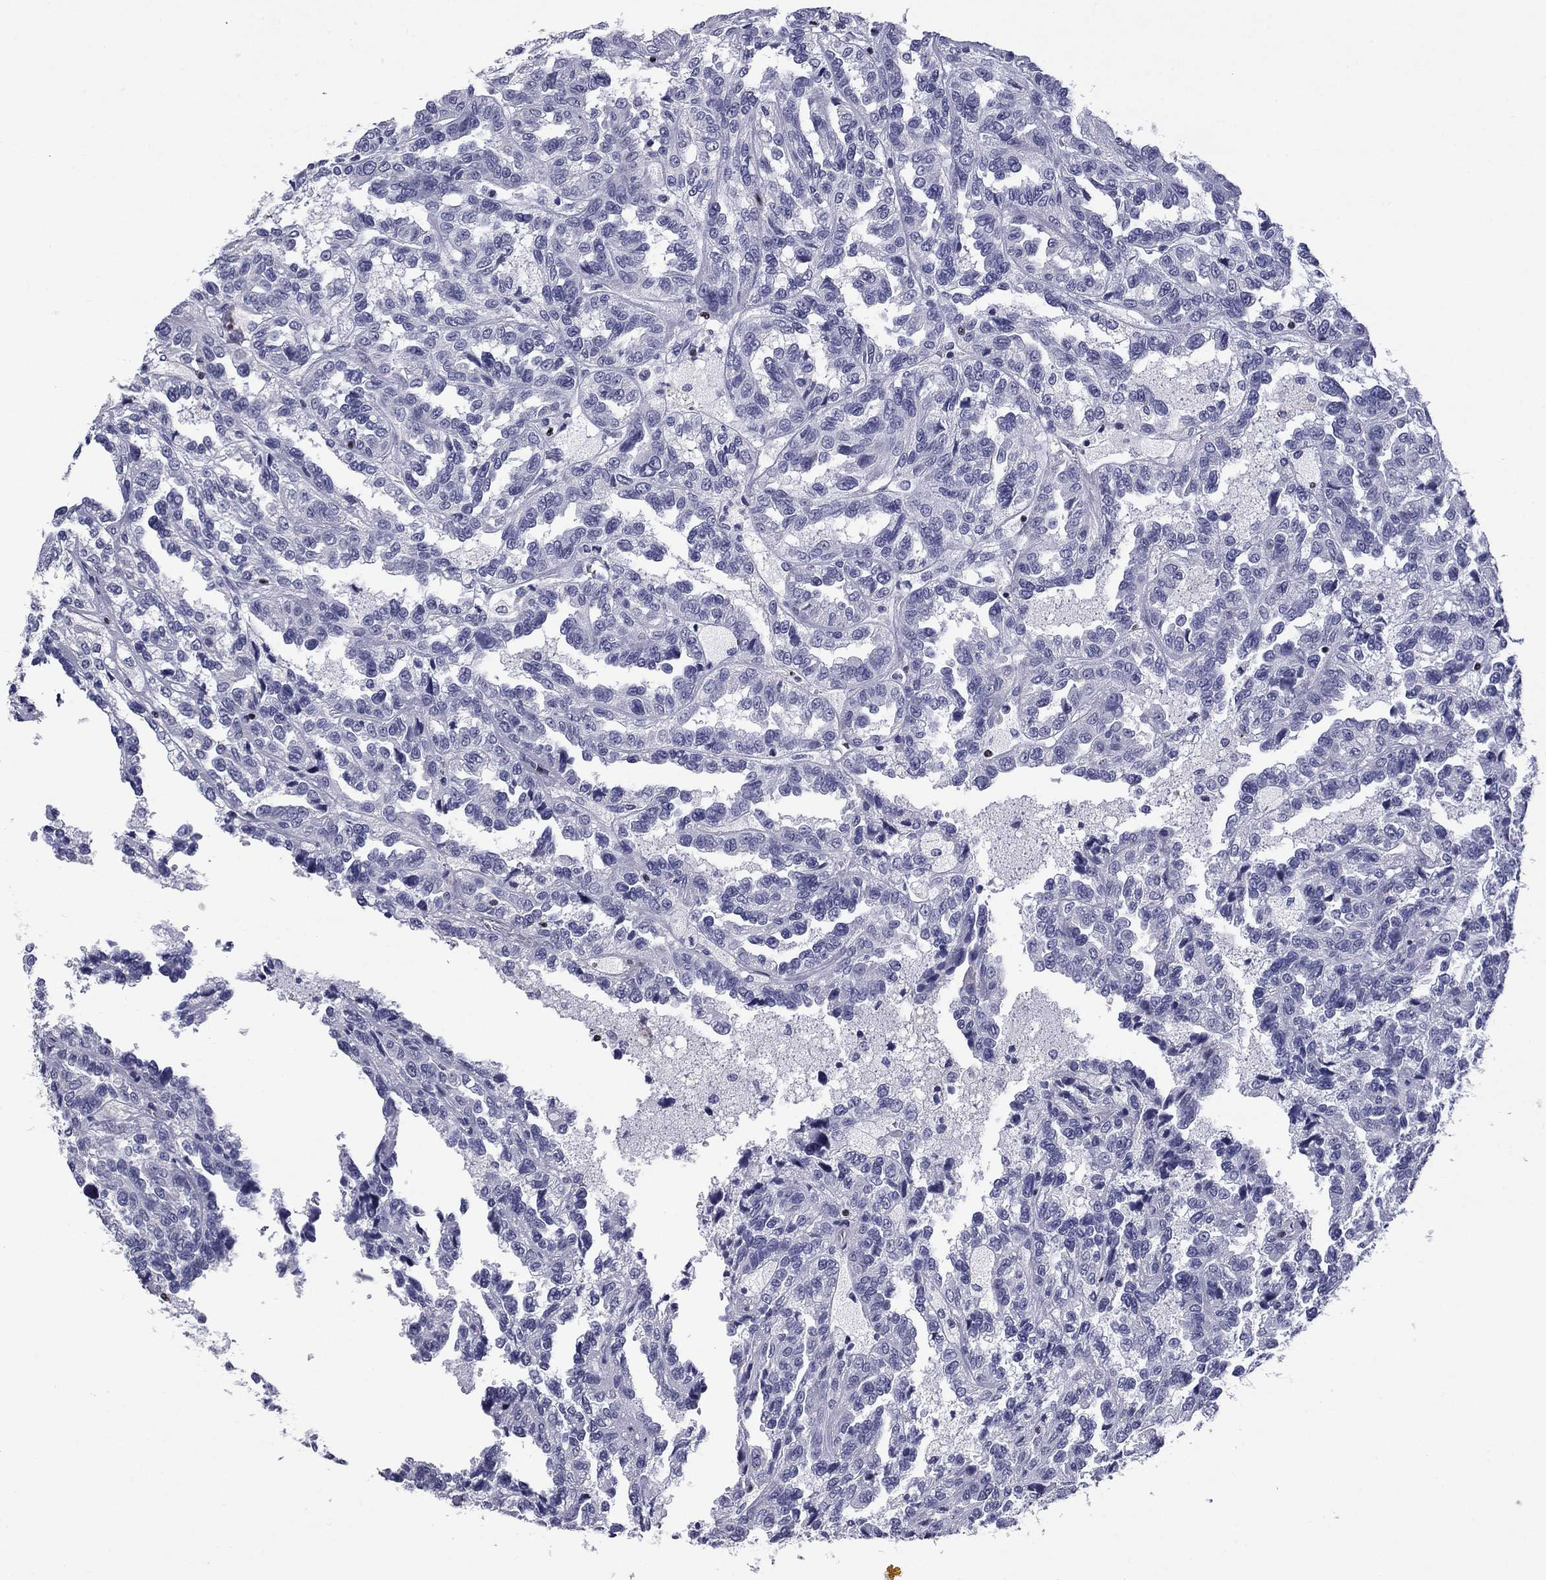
{"staining": {"intensity": "negative", "quantity": "none", "location": "none"}, "tissue": "renal cancer", "cell_type": "Tumor cells", "image_type": "cancer", "snomed": [{"axis": "morphology", "description": "Adenocarcinoma, NOS"}, {"axis": "topography", "description": "Kidney"}], "caption": "Renal cancer stained for a protein using immunohistochemistry reveals no expression tumor cells.", "gene": "IKZF3", "patient": {"sex": "male", "age": 79}}